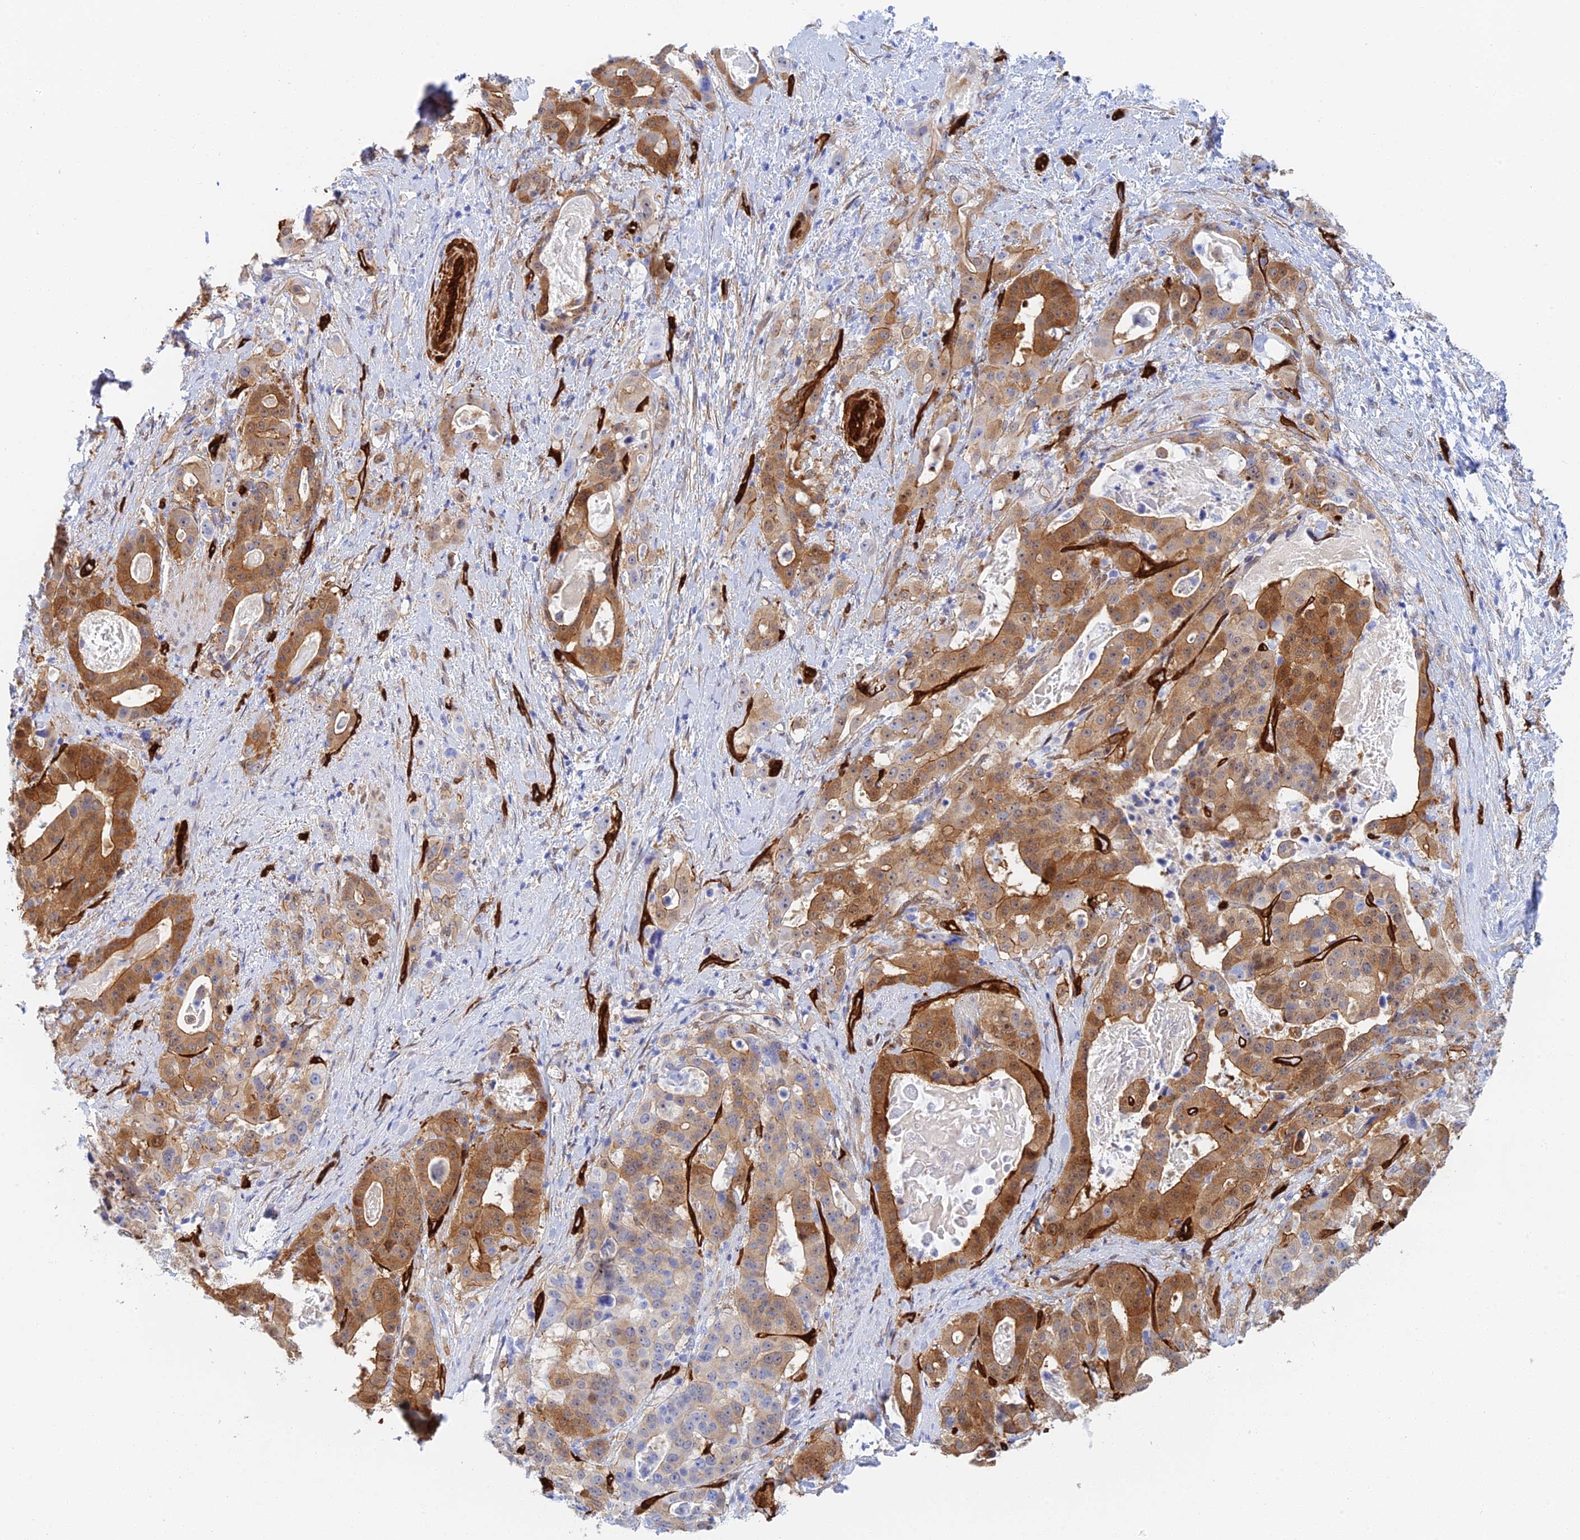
{"staining": {"intensity": "moderate", "quantity": ">75%", "location": "cytoplasmic/membranous"}, "tissue": "stomach cancer", "cell_type": "Tumor cells", "image_type": "cancer", "snomed": [{"axis": "morphology", "description": "Adenocarcinoma, NOS"}, {"axis": "topography", "description": "Stomach"}], "caption": "A brown stain shows moderate cytoplasmic/membranous expression of a protein in stomach adenocarcinoma tumor cells.", "gene": "CRIP2", "patient": {"sex": "male", "age": 48}}